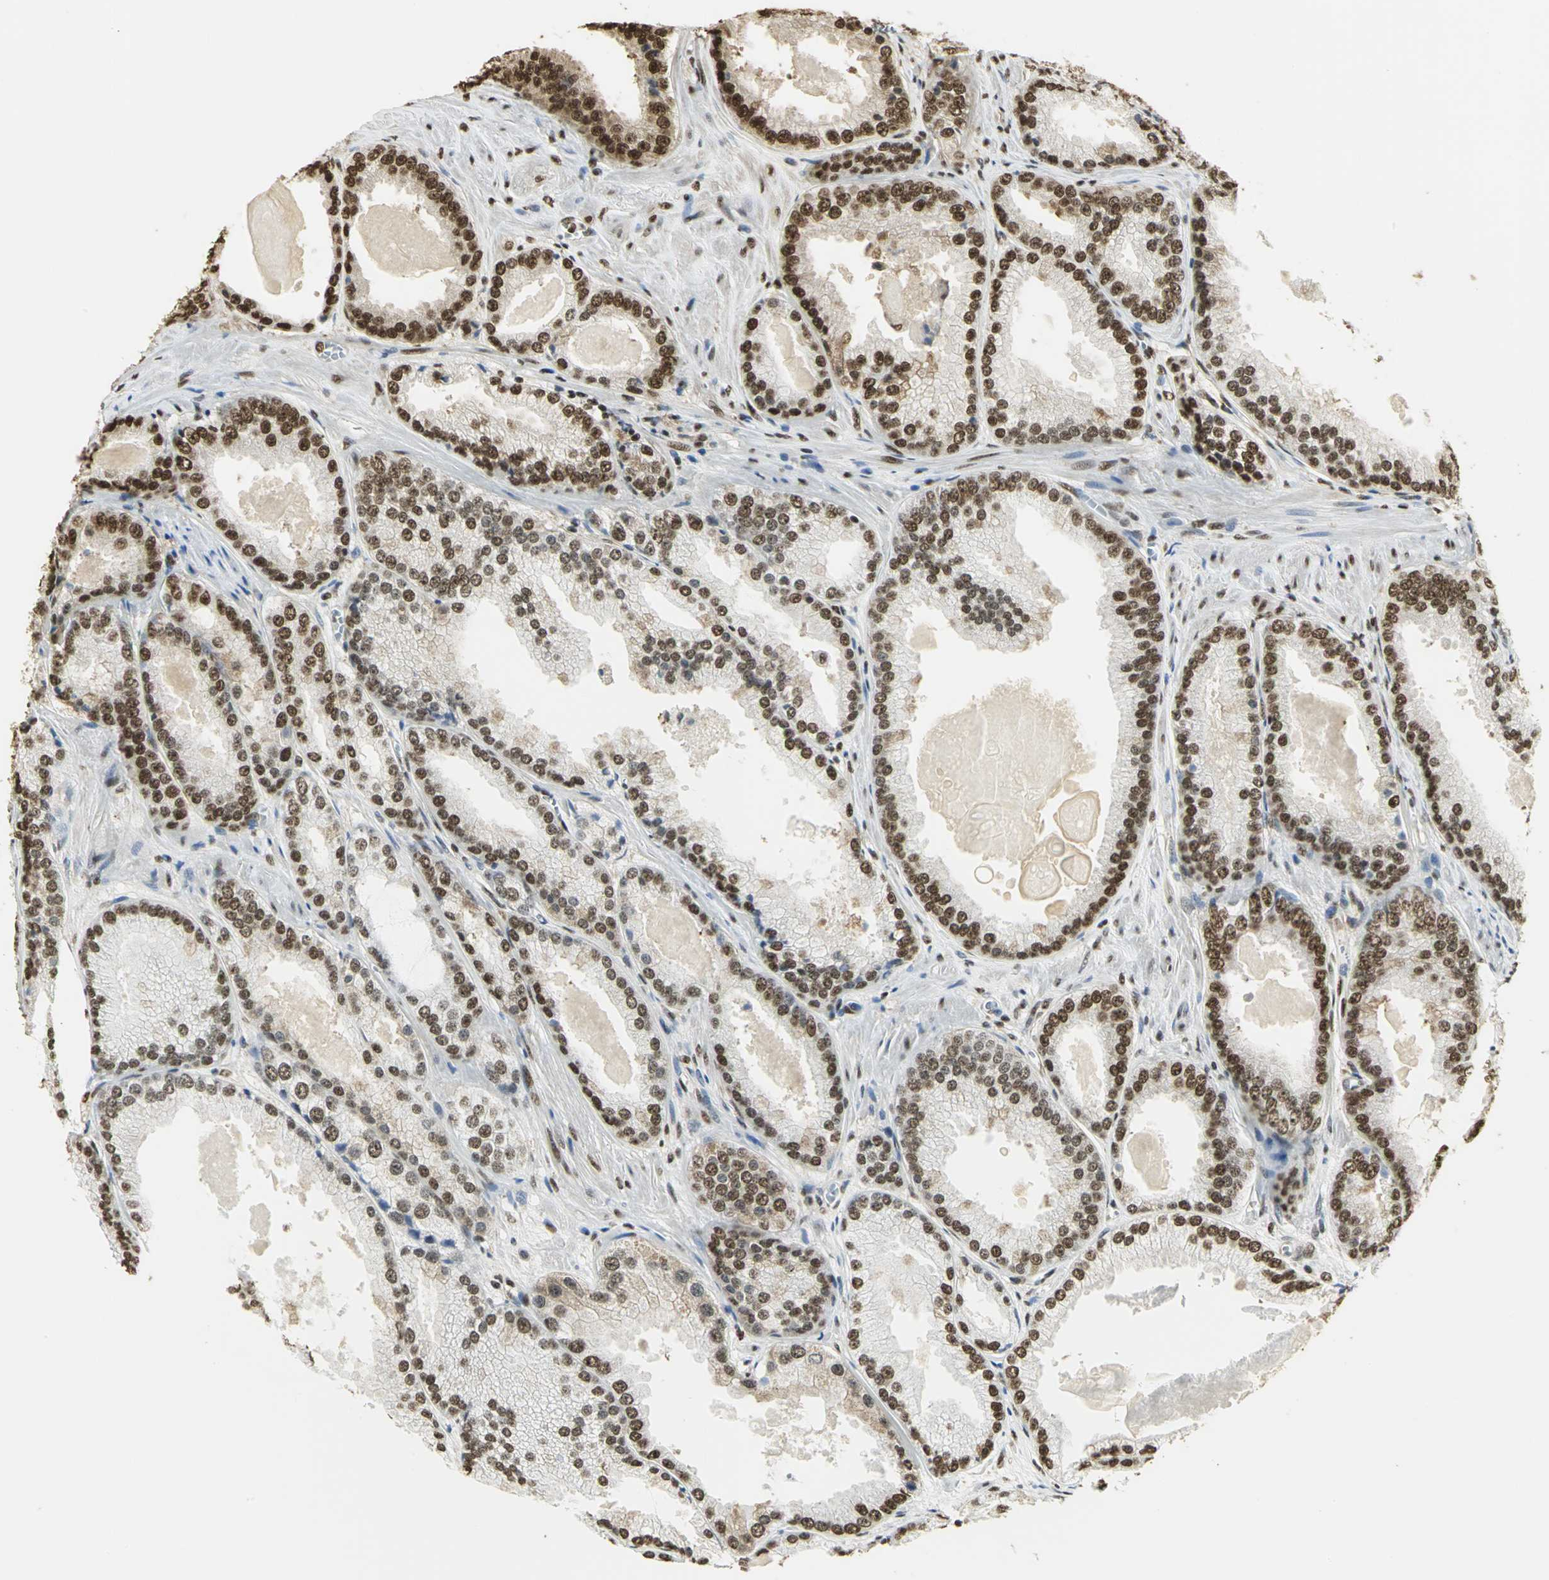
{"staining": {"intensity": "strong", "quantity": ">75%", "location": "cytoplasmic/membranous,nuclear"}, "tissue": "prostate cancer", "cell_type": "Tumor cells", "image_type": "cancer", "snomed": [{"axis": "morphology", "description": "Adenocarcinoma, High grade"}, {"axis": "topography", "description": "Prostate"}], "caption": "There is high levels of strong cytoplasmic/membranous and nuclear positivity in tumor cells of prostate cancer (adenocarcinoma (high-grade)), as demonstrated by immunohistochemical staining (brown color).", "gene": "SET", "patient": {"sex": "male", "age": 61}}